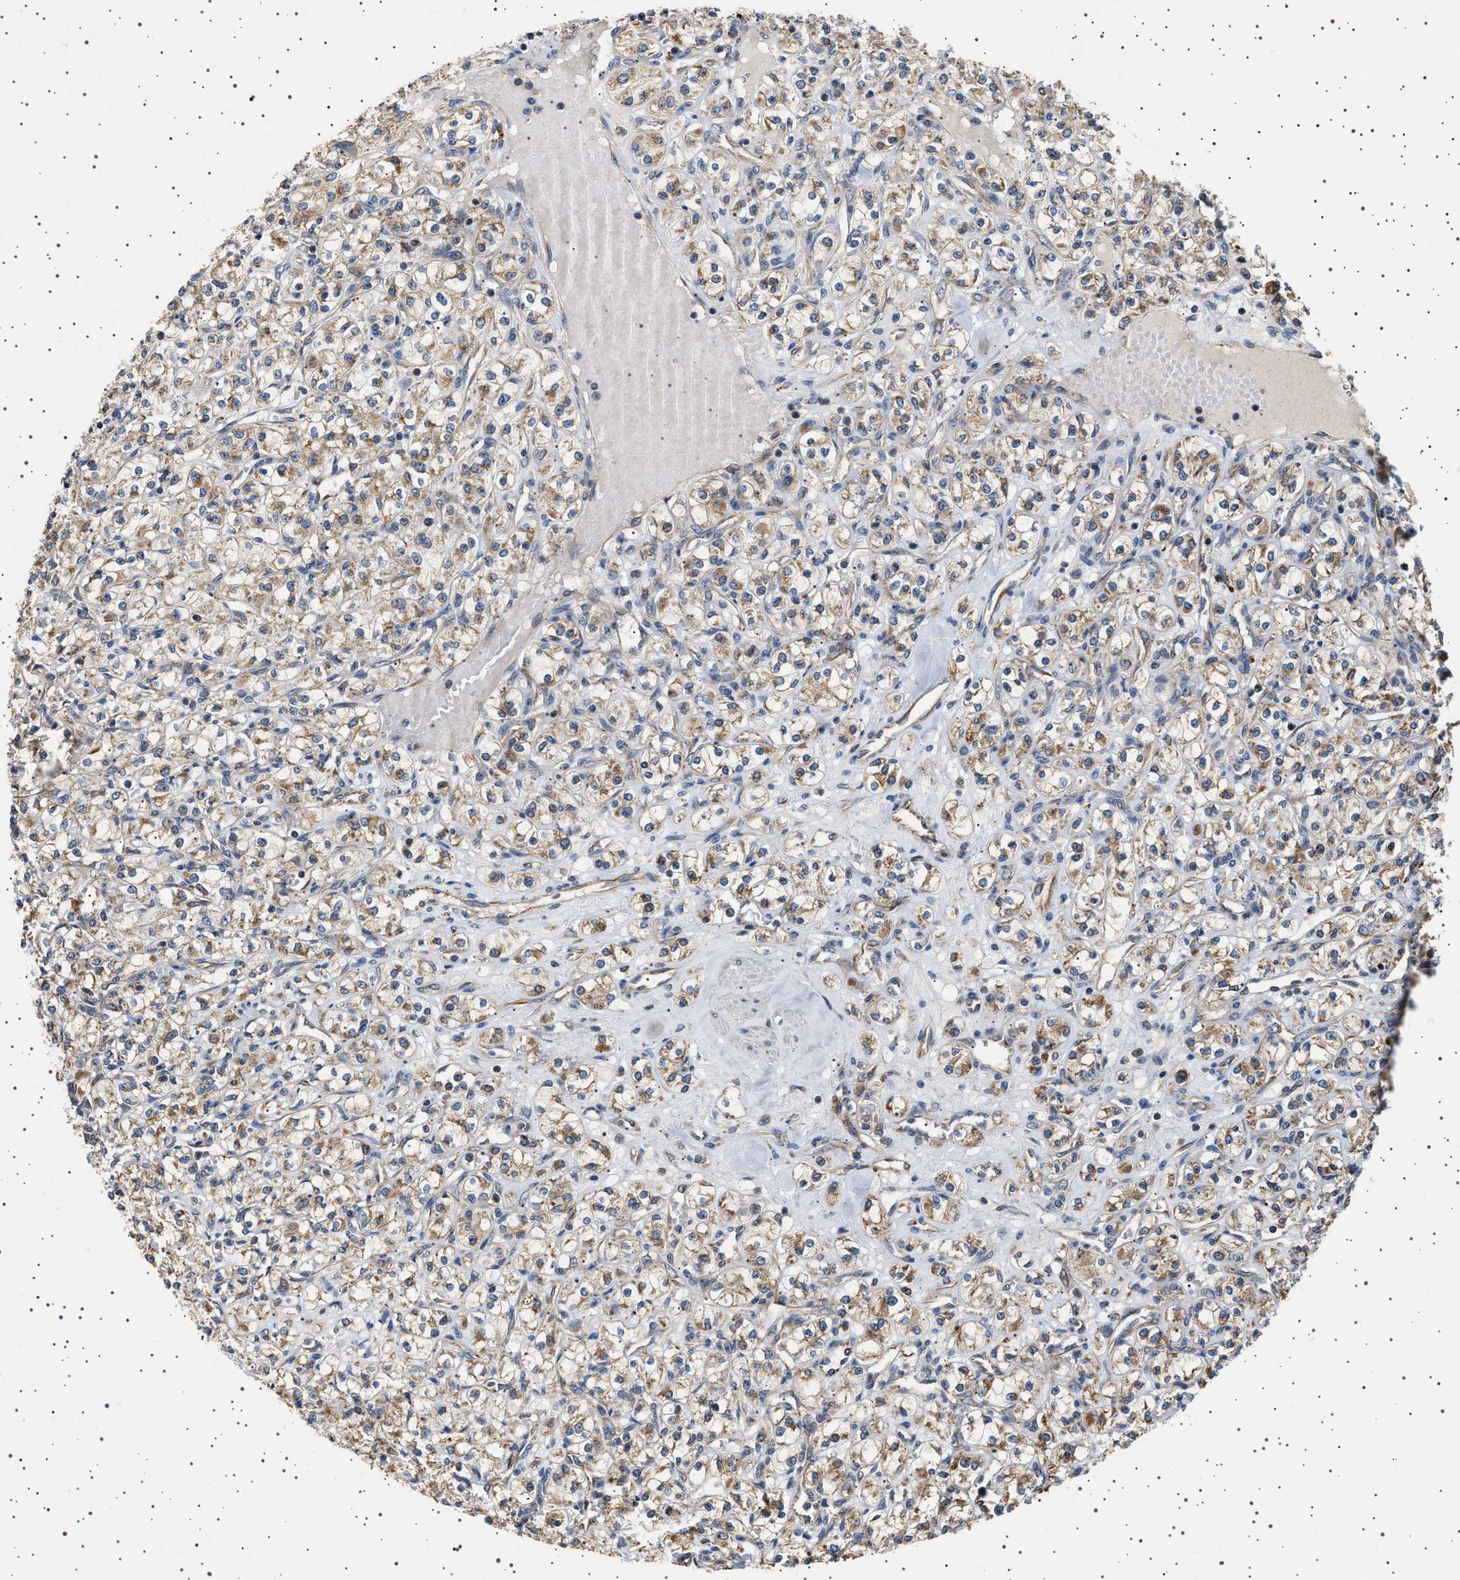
{"staining": {"intensity": "weak", "quantity": ">75%", "location": "cytoplasmic/membranous"}, "tissue": "renal cancer", "cell_type": "Tumor cells", "image_type": "cancer", "snomed": [{"axis": "morphology", "description": "Adenocarcinoma, NOS"}, {"axis": "topography", "description": "Kidney"}], "caption": "The histopathology image displays staining of renal adenocarcinoma, revealing weak cytoplasmic/membranous protein expression (brown color) within tumor cells.", "gene": "TRUB2", "patient": {"sex": "male", "age": 77}}